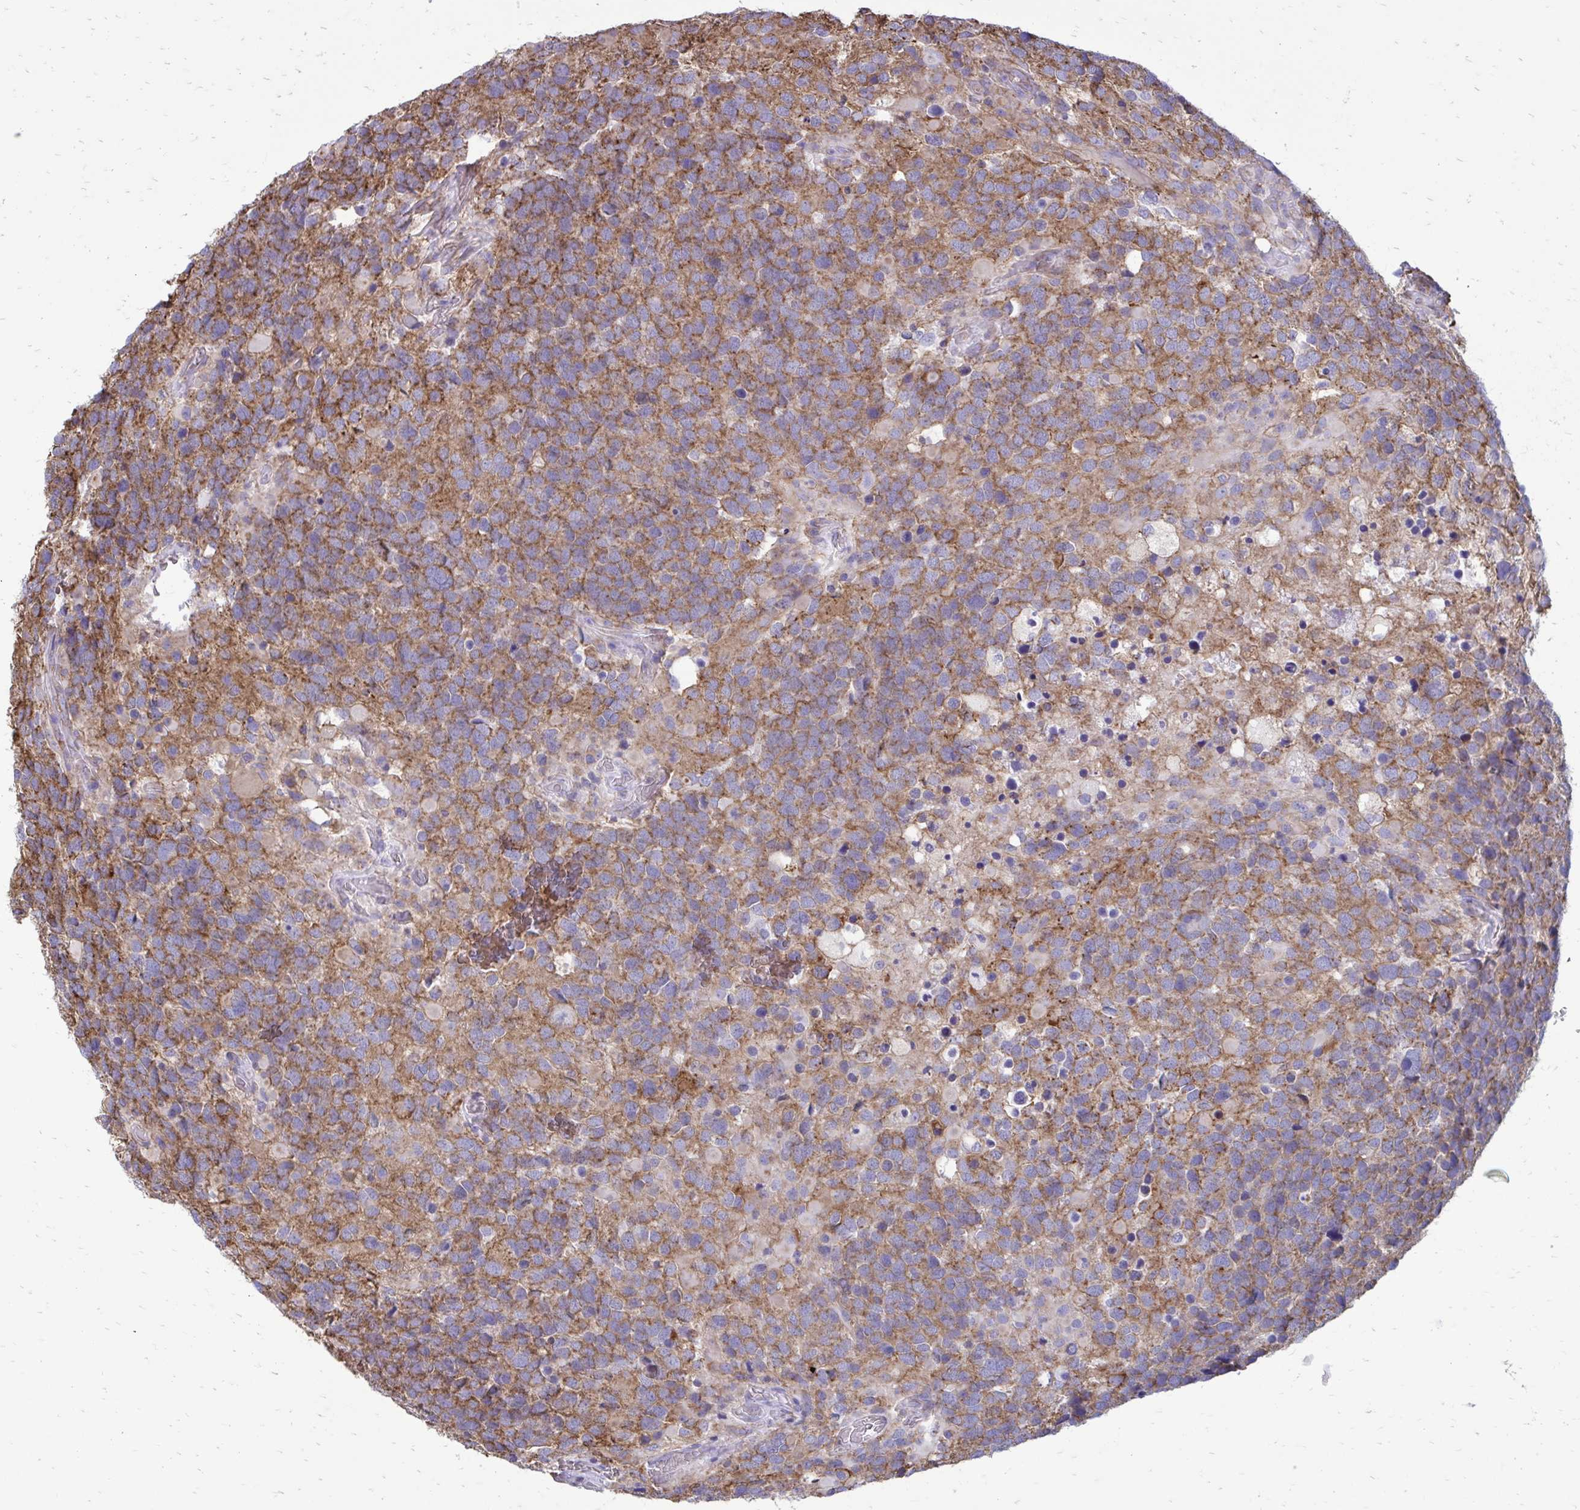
{"staining": {"intensity": "moderate", "quantity": ">75%", "location": "cytoplasmic/membranous"}, "tissue": "glioma", "cell_type": "Tumor cells", "image_type": "cancer", "snomed": [{"axis": "morphology", "description": "Glioma, malignant, High grade"}, {"axis": "topography", "description": "Brain"}], "caption": "Immunohistochemical staining of malignant glioma (high-grade) demonstrates medium levels of moderate cytoplasmic/membranous expression in about >75% of tumor cells. The protein is stained brown, and the nuclei are stained in blue (DAB IHC with brightfield microscopy, high magnification).", "gene": "CLTA", "patient": {"sex": "female", "age": 40}}